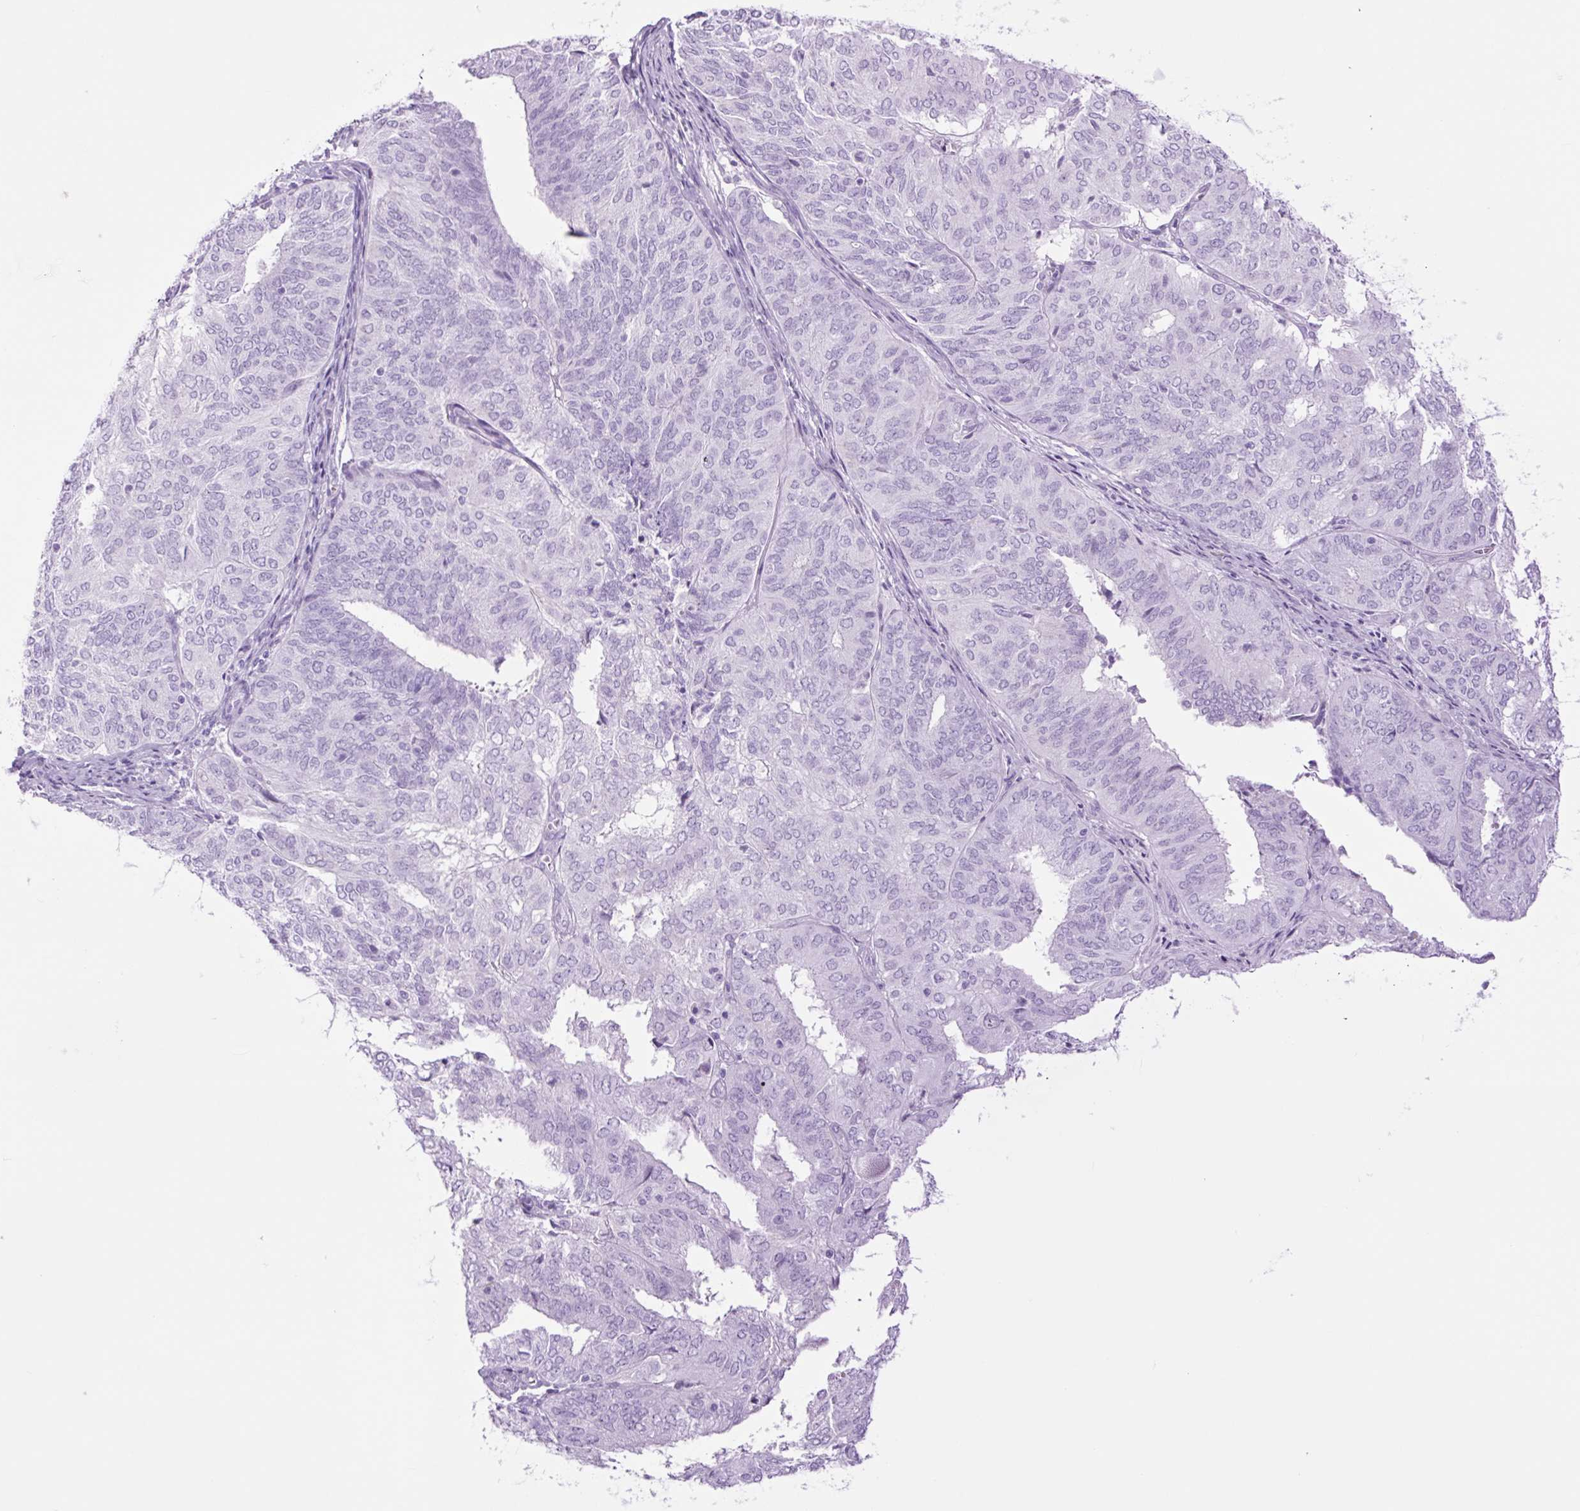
{"staining": {"intensity": "negative", "quantity": "none", "location": "none"}, "tissue": "endometrial cancer", "cell_type": "Tumor cells", "image_type": "cancer", "snomed": [{"axis": "morphology", "description": "Adenocarcinoma, NOS"}, {"axis": "topography", "description": "Uterus"}], "caption": "High magnification brightfield microscopy of endometrial cancer (adenocarcinoma) stained with DAB (brown) and counterstained with hematoxylin (blue): tumor cells show no significant expression.", "gene": "TFF2", "patient": {"sex": "female", "age": 60}}